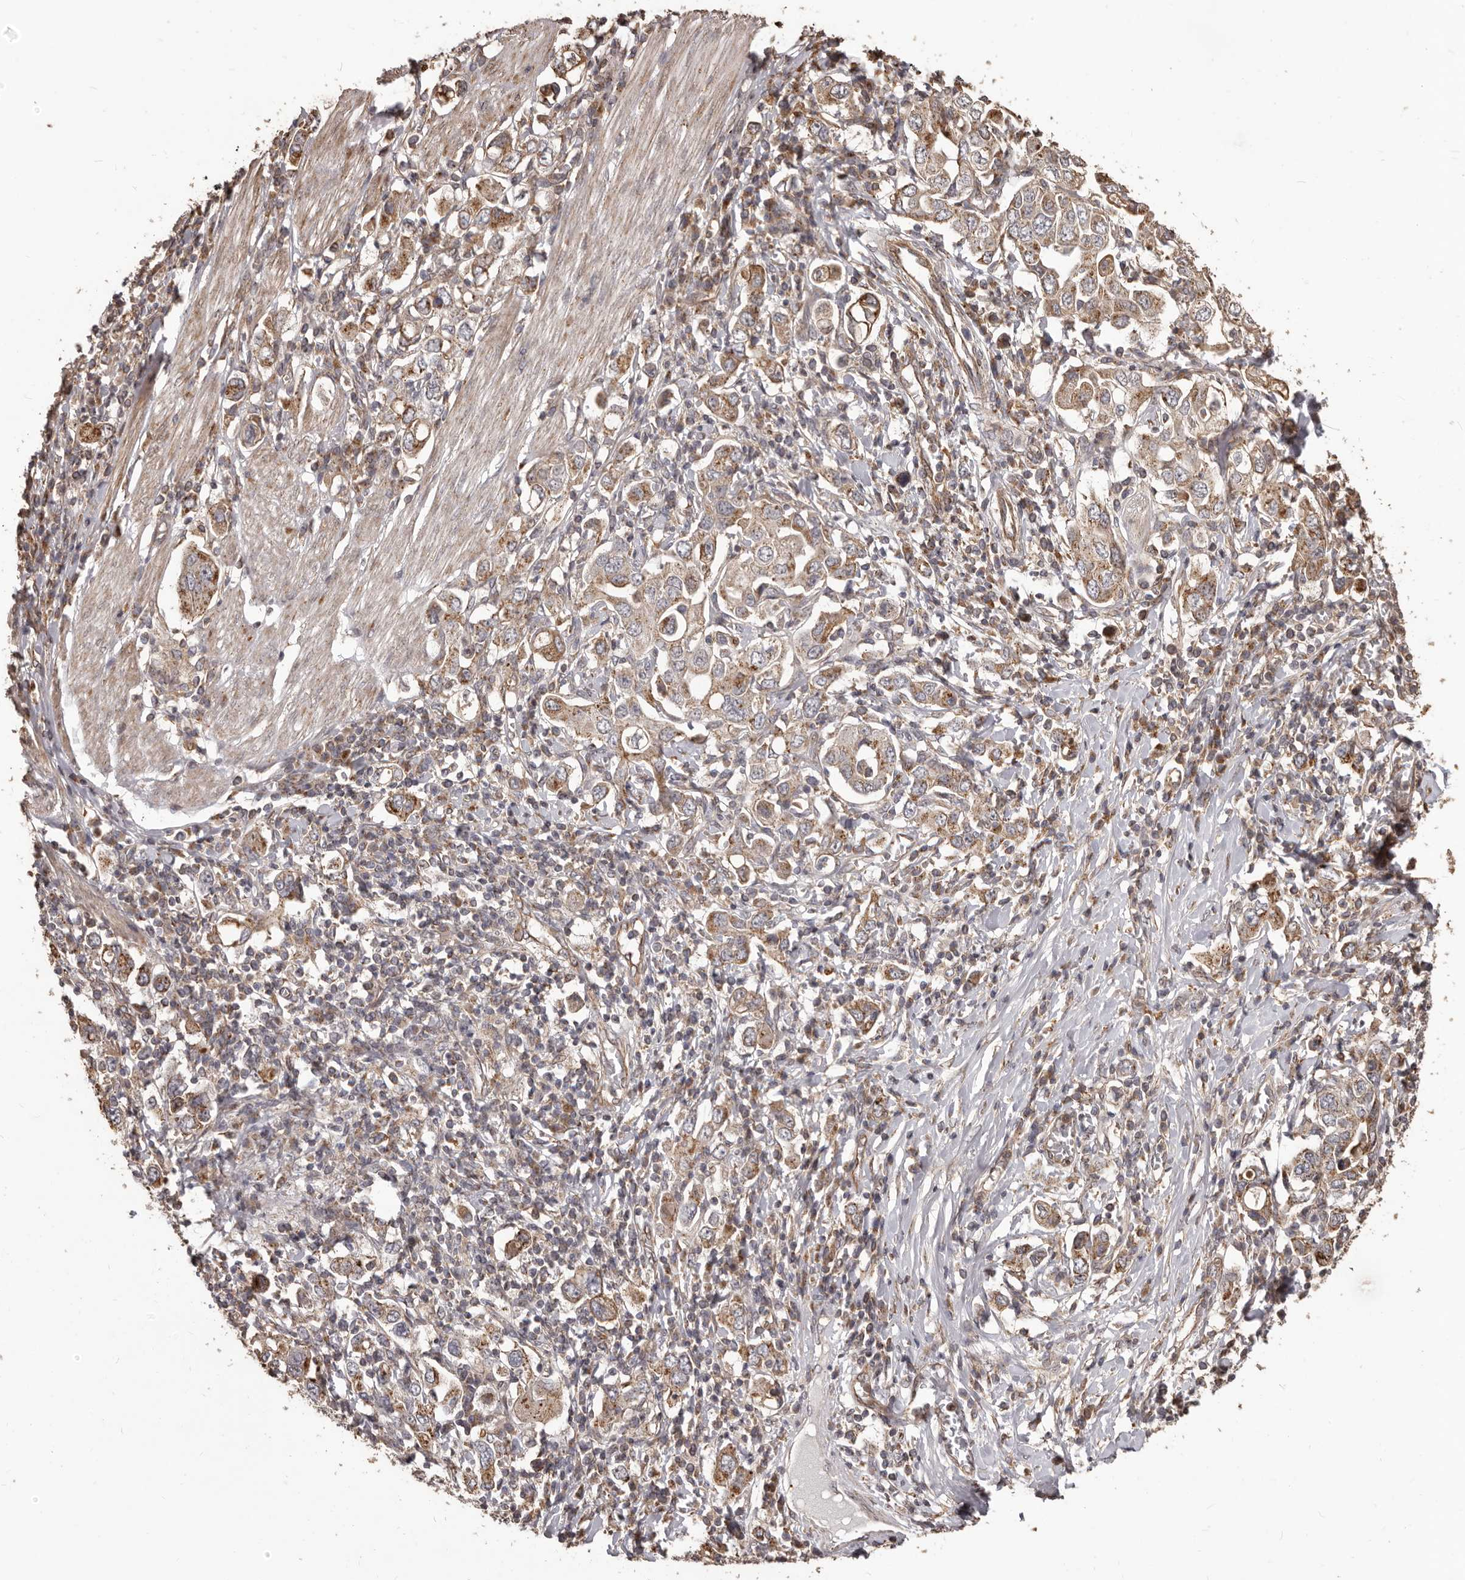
{"staining": {"intensity": "moderate", "quantity": ">75%", "location": "cytoplasmic/membranous"}, "tissue": "stomach cancer", "cell_type": "Tumor cells", "image_type": "cancer", "snomed": [{"axis": "morphology", "description": "Adenocarcinoma, NOS"}, {"axis": "topography", "description": "Stomach, upper"}], "caption": "This micrograph exhibits immunohistochemistry staining of stomach cancer, with medium moderate cytoplasmic/membranous positivity in approximately >75% of tumor cells.", "gene": "MTO1", "patient": {"sex": "male", "age": 62}}